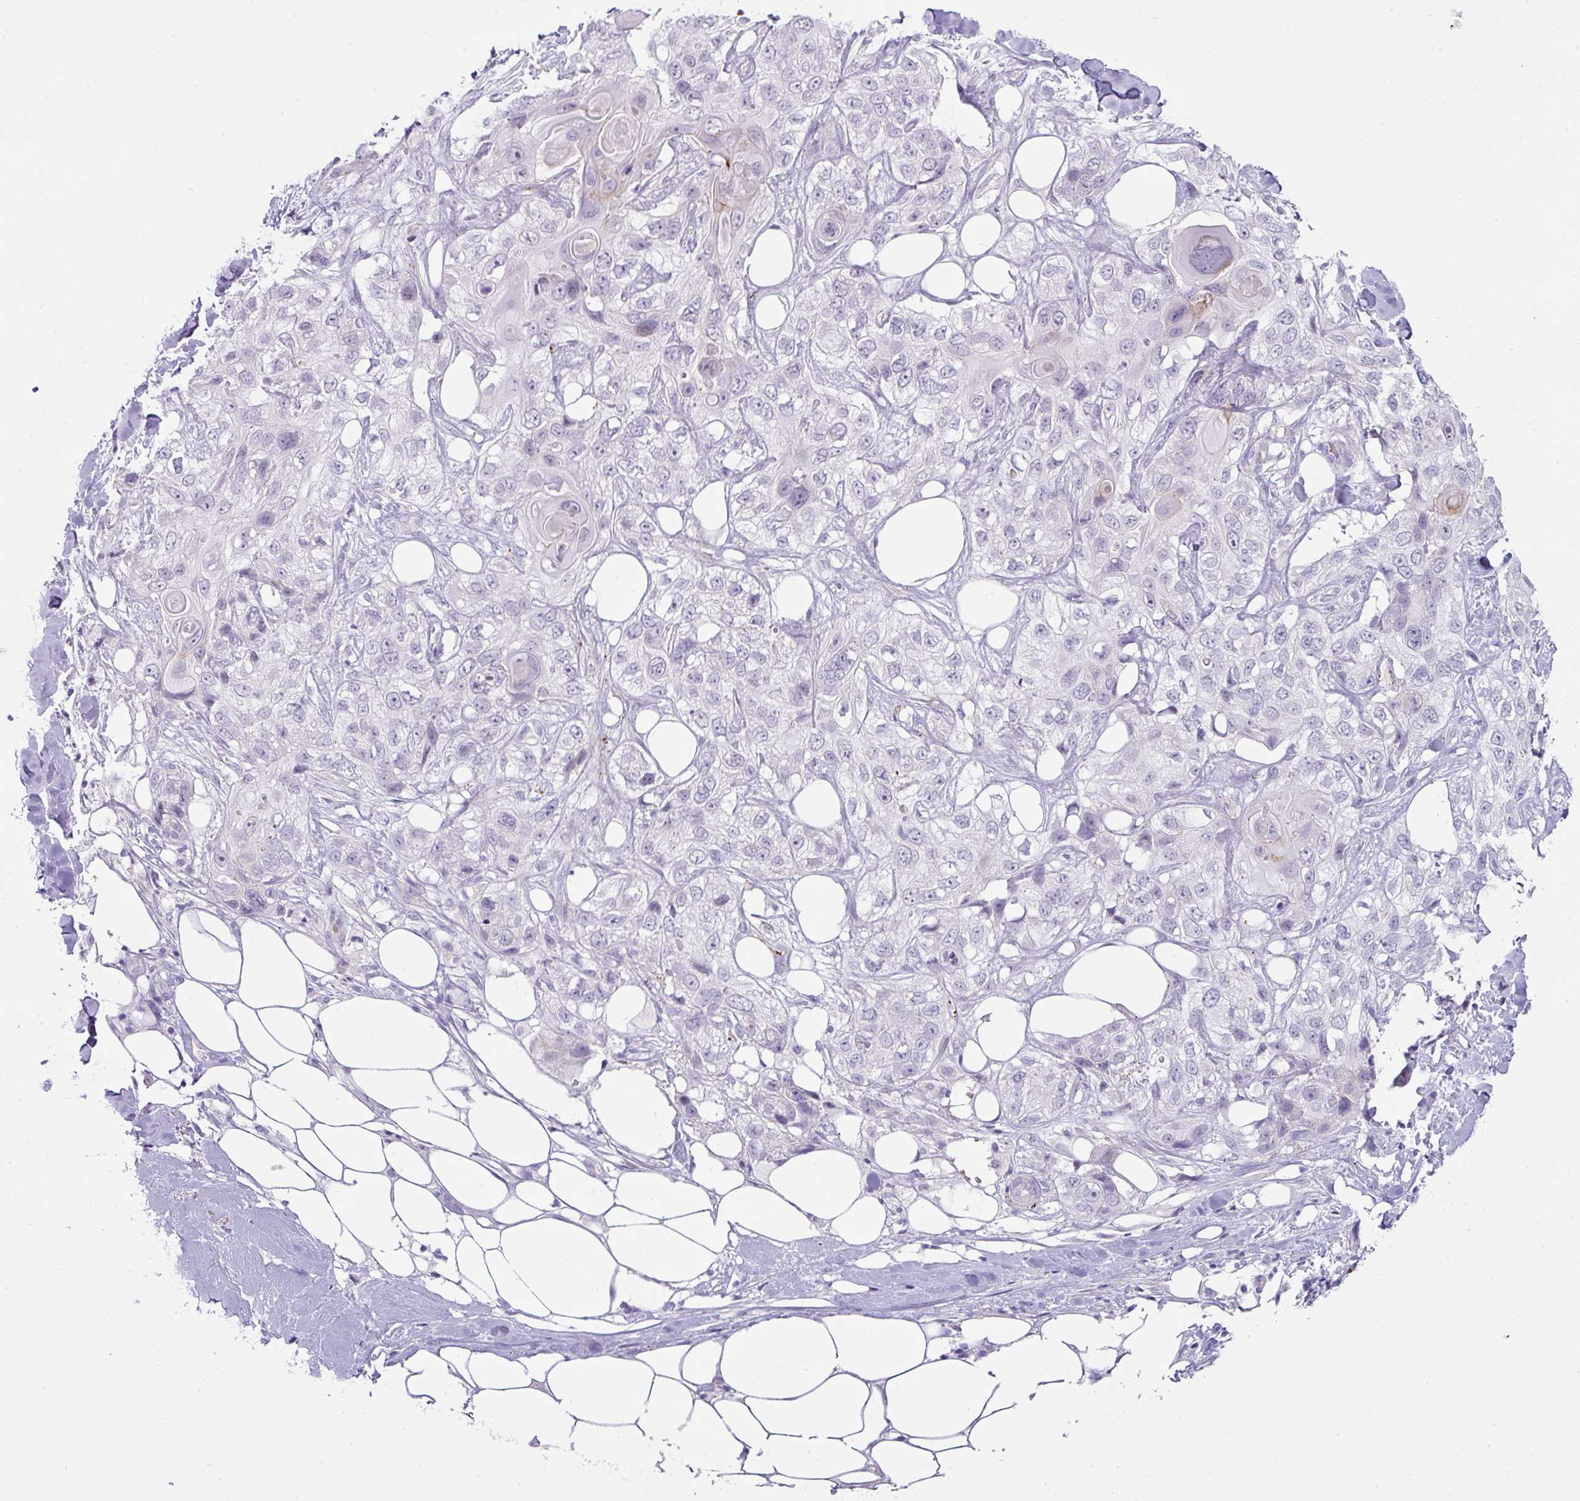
{"staining": {"intensity": "negative", "quantity": "none", "location": "none"}, "tissue": "skin cancer", "cell_type": "Tumor cells", "image_type": "cancer", "snomed": [{"axis": "morphology", "description": "Normal tissue, NOS"}, {"axis": "morphology", "description": "Squamous cell carcinoma, NOS"}, {"axis": "topography", "description": "Skin"}], "caption": "Tumor cells show no significant positivity in squamous cell carcinoma (skin). Nuclei are stained in blue.", "gene": "OR52N1", "patient": {"sex": "male", "age": 72}}